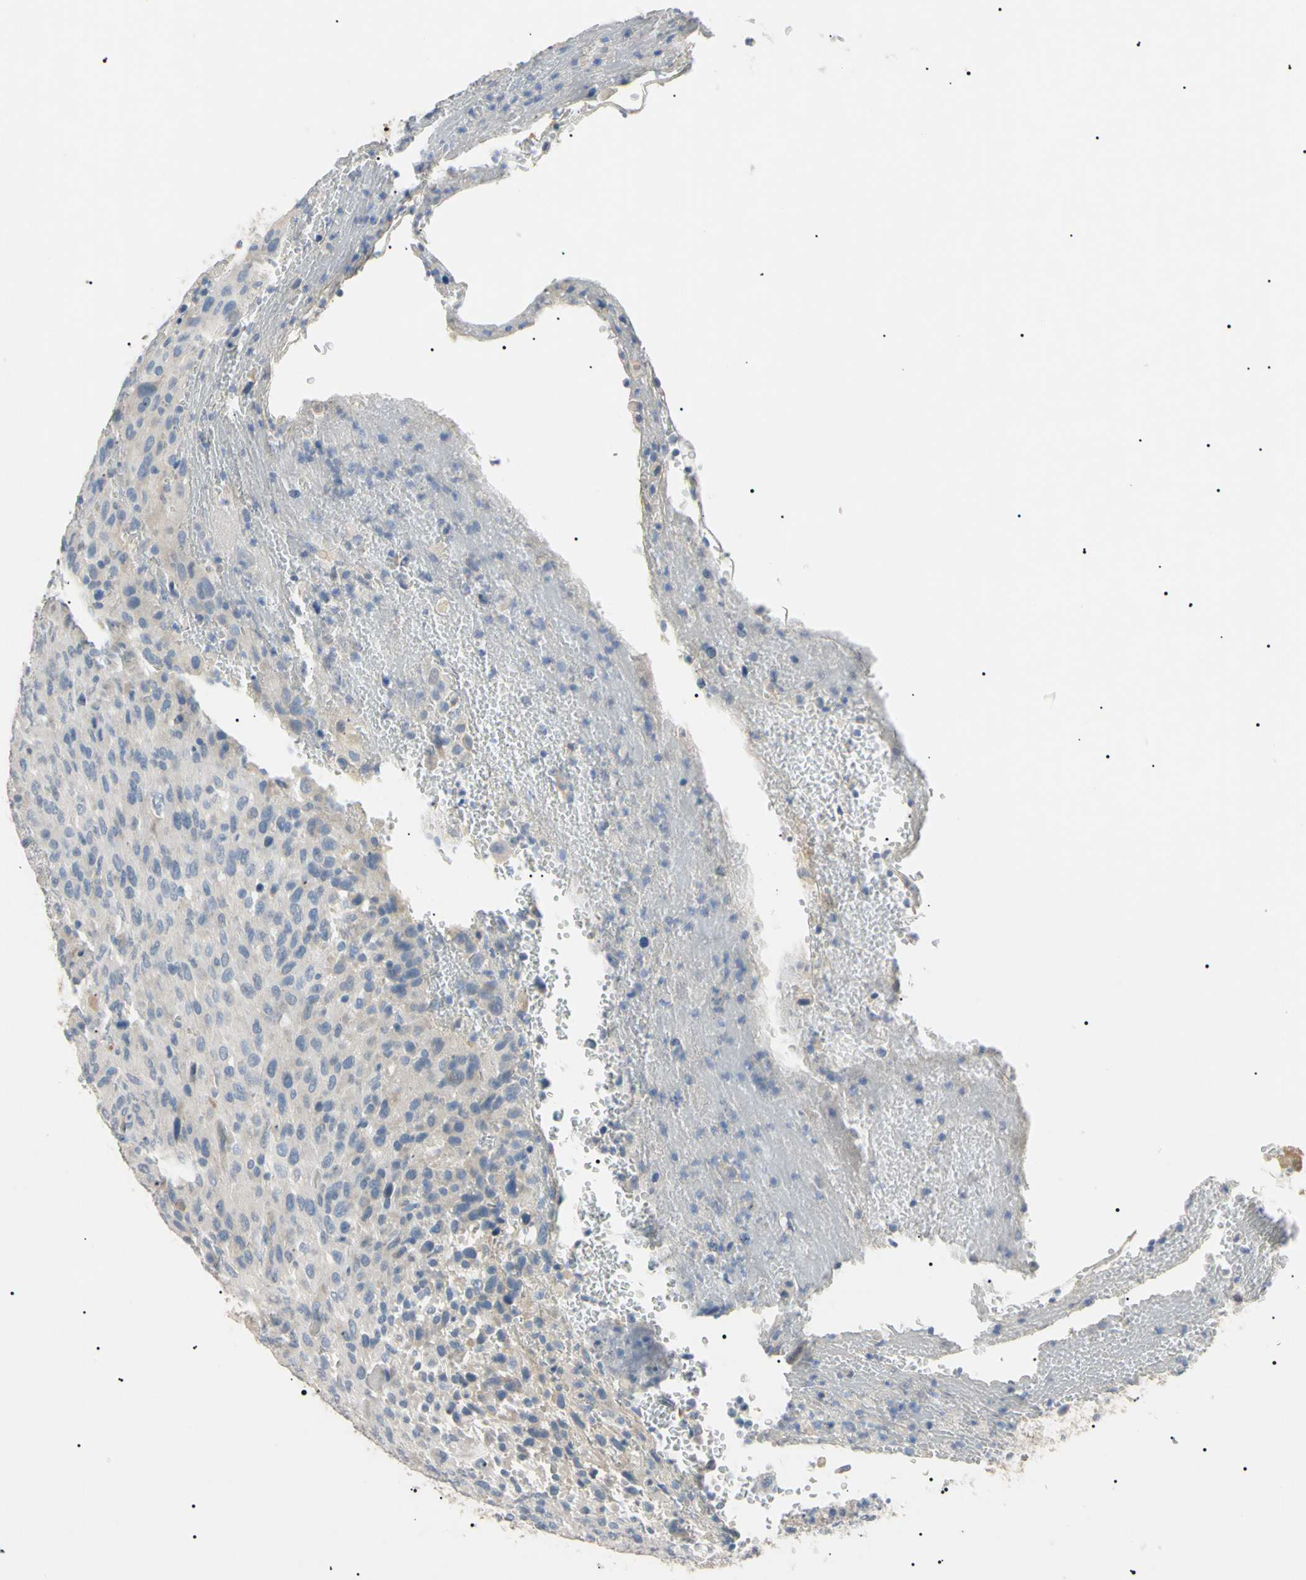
{"staining": {"intensity": "moderate", "quantity": "<25%", "location": "cytoplasmic/membranous"}, "tissue": "urothelial cancer", "cell_type": "Tumor cells", "image_type": "cancer", "snomed": [{"axis": "morphology", "description": "Urothelial carcinoma, High grade"}, {"axis": "topography", "description": "Urinary bladder"}], "caption": "Immunohistochemistry (IHC) of urothelial carcinoma (high-grade) displays low levels of moderate cytoplasmic/membranous staining in about <25% of tumor cells.", "gene": "CGB3", "patient": {"sex": "male", "age": 66}}